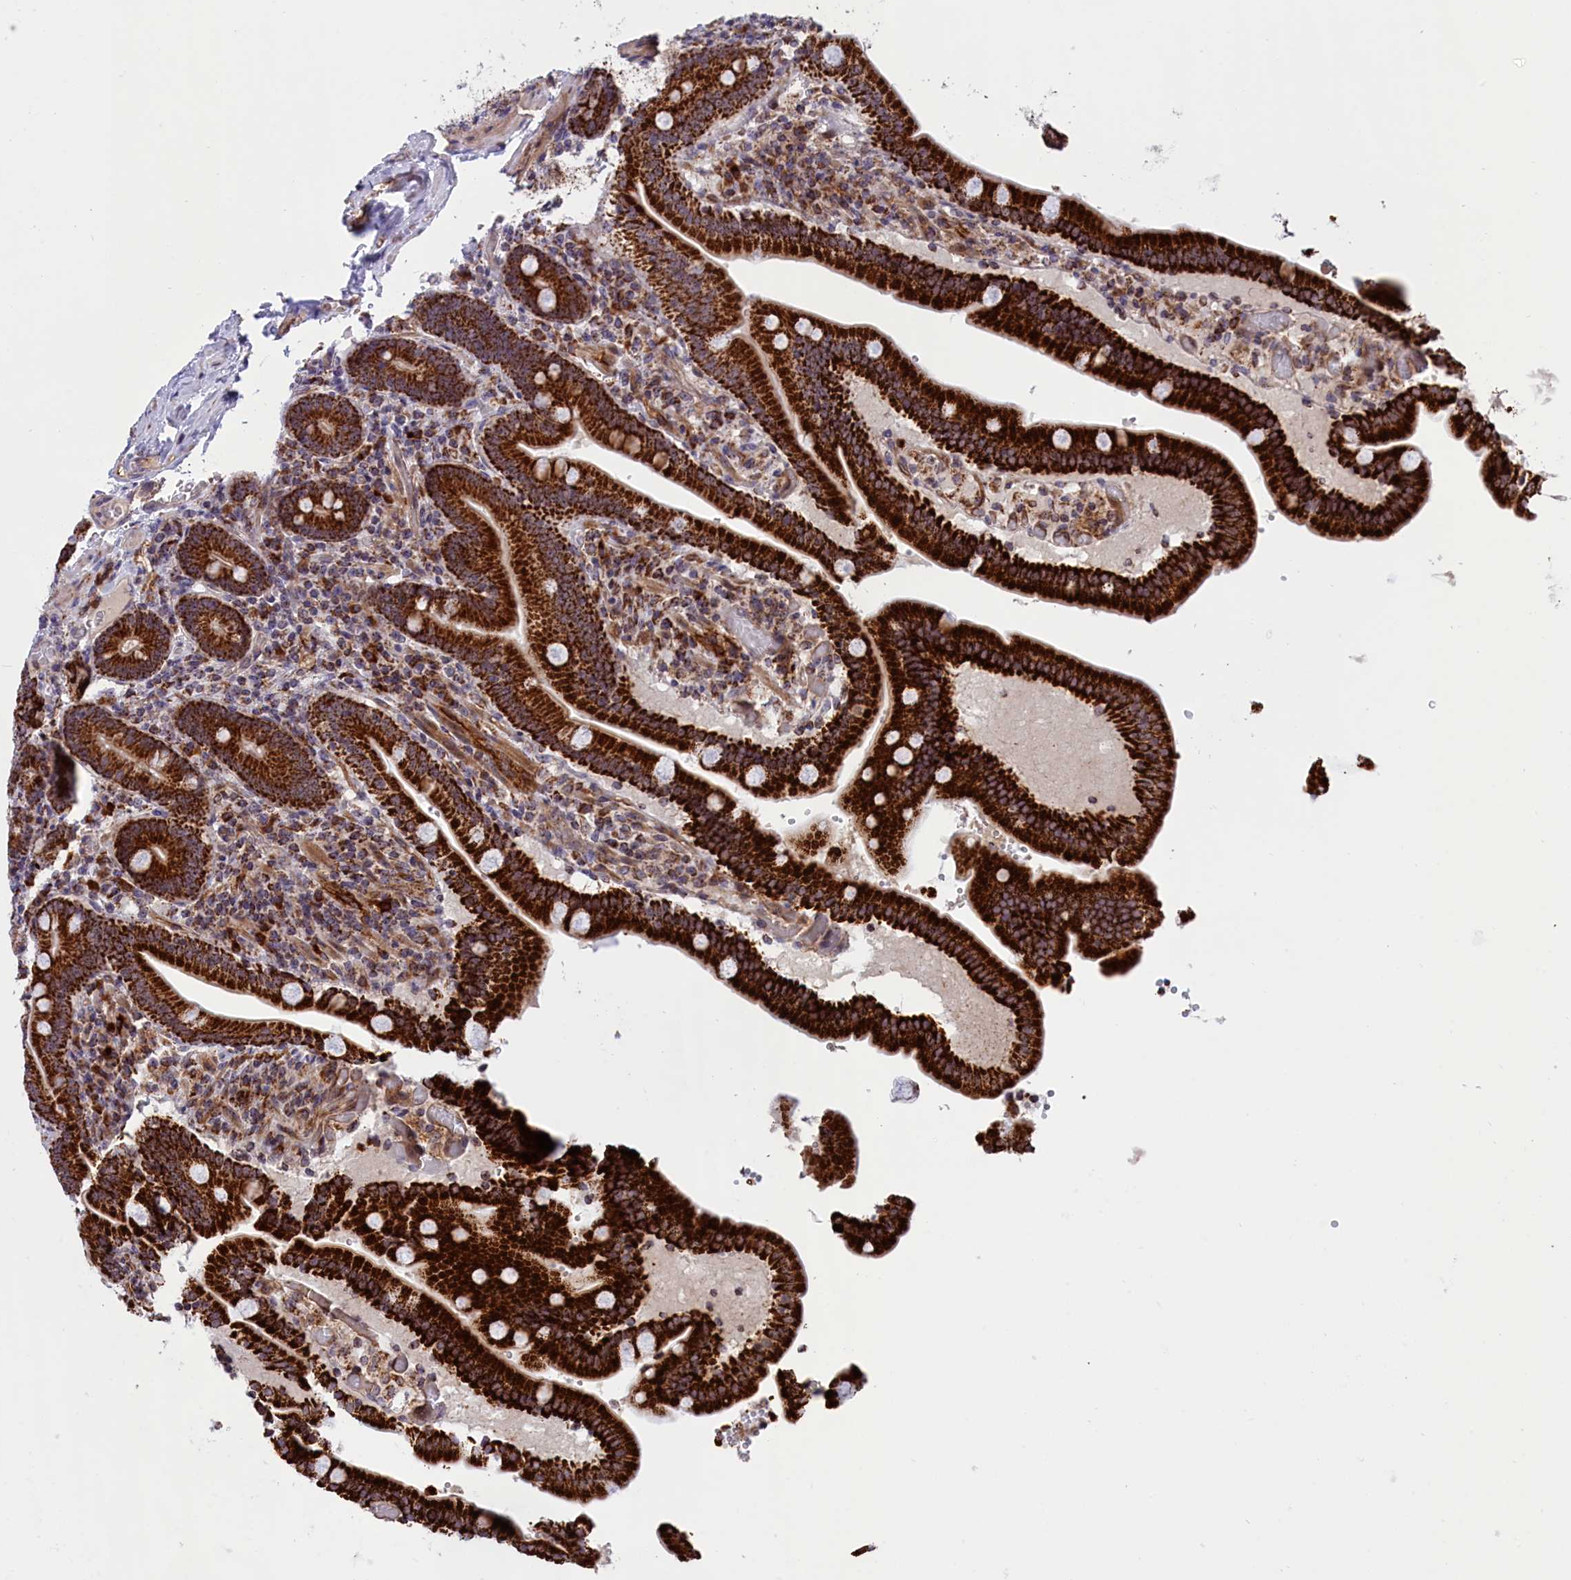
{"staining": {"intensity": "strong", "quantity": ">75%", "location": "cytoplasmic/membranous"}, "tissue": "duodenum", "cell_type": "Glandular cells", "image_type": "normal", "snomed": [{"axis": "morphology", "description": "Normal tissue, NOS"}, {"axis": "topography", "description": "Duodenum"}], "caption": "High-power microscopy captured an immunohistochemistry (IHC) micrograph of benign duodenum, revealing strong cytoplasmic/membranous positivity in approximately >75% of glandular cells. The protein of interest is shown in brown color, while the nuclei are stained blue.", "gene": "MPND", "patient": {"sex": "female", "age": 62}}